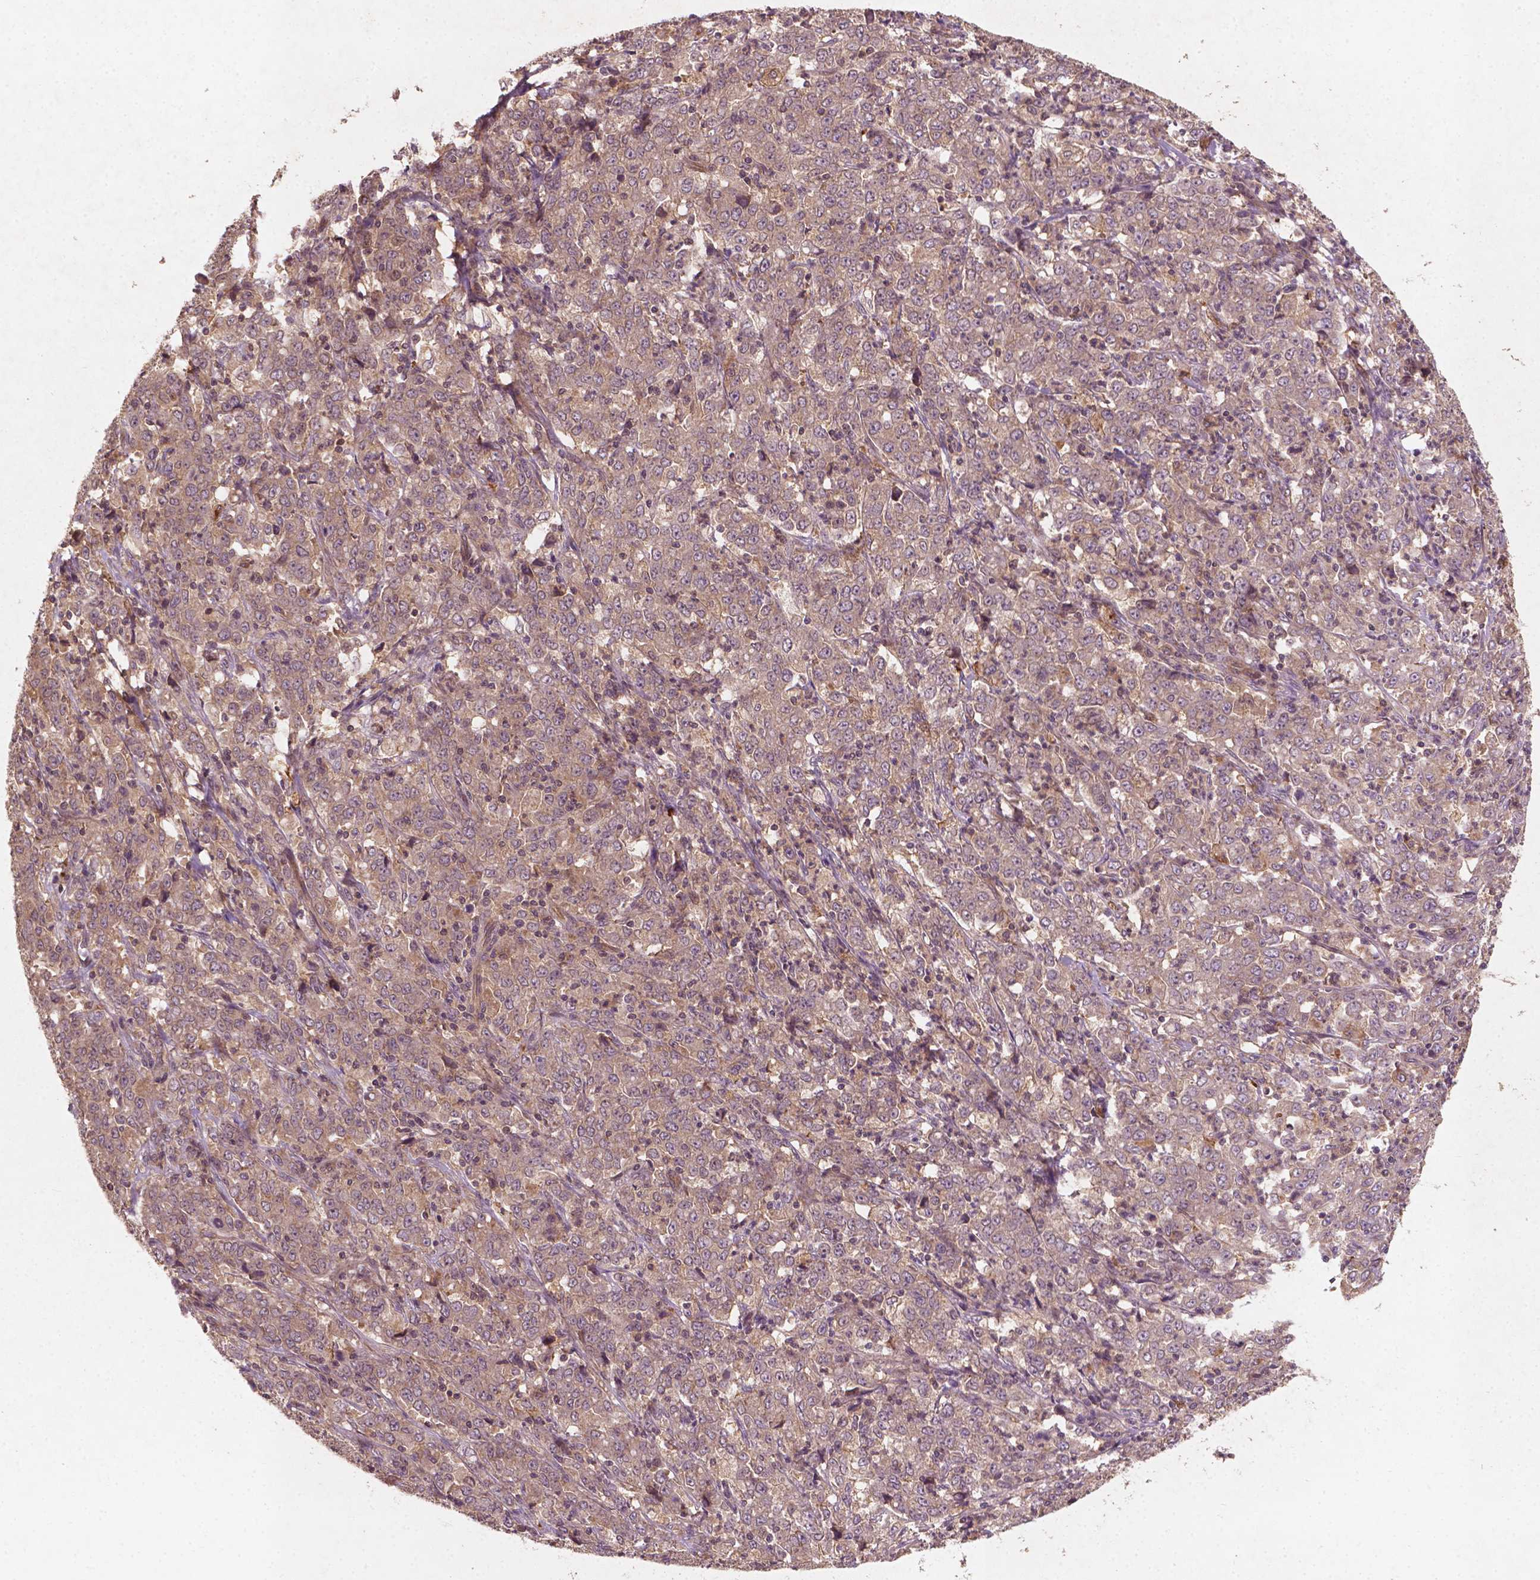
{"staining": {"intensity": "weak", "quantity": "25%-75%", "location": "cytoplasmic/membranous"}, "tissue": "stomach cancer", "cell_type": "Tumor cells", "image_type": "cancer", "snomed": [{"axis": "morphology", "description": "Adenocarcinoma, NOS"}, {"axis": "topography", "description": "Stomach, lower"}], "caption": "This photomicrograph displays stomach adenocarcinoma stained with immunohistochemistry to label a protein in brown. The cytoplasmic/membranous of tumor cells show weak positivity for the protein. Nuclei are counter-stained blue.", "gene": "CYFIP2", "patient": {"sex": "female", "age": 71}}